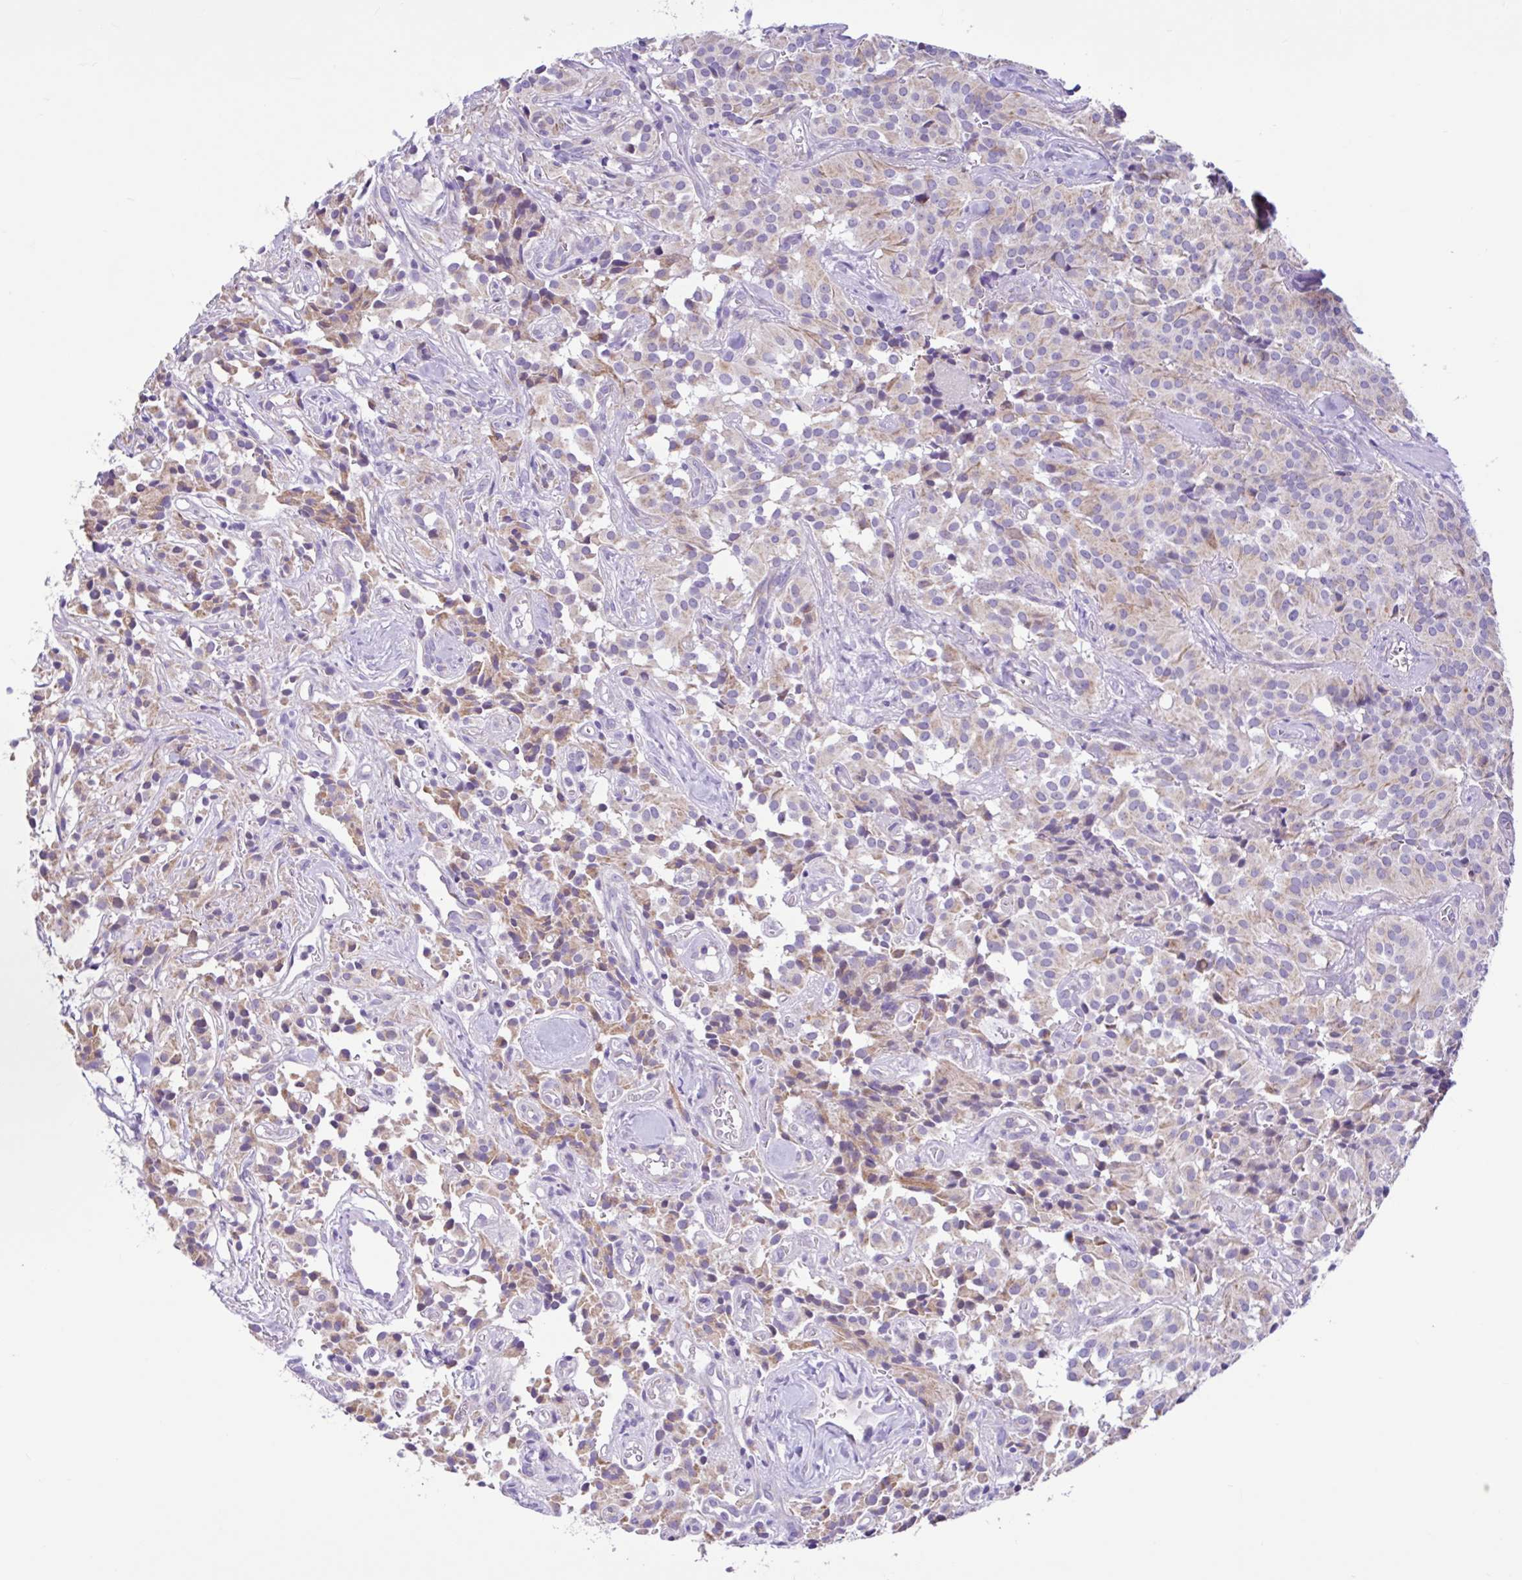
{"staining": {"intensity": "weak", "quantity": ">75%", "location": "cytoplasmic/membranous"}, "tissue": "glioma", "cell_type": "Tumor cells", "image_type": "cancer", "snomed": [{"axis": "morphology", "description": "Glioma, malignant, Low grade"}, {"axis": "topography", "description": "Brain"}], "caption": "Tumor cells reveal low levels of weak cytoplasmic/membranous staining in about >75% of cells in malignant glioma (low-grade).", "gene": "NDUFS2", "patient": {"sex": "male", "age": 42}}